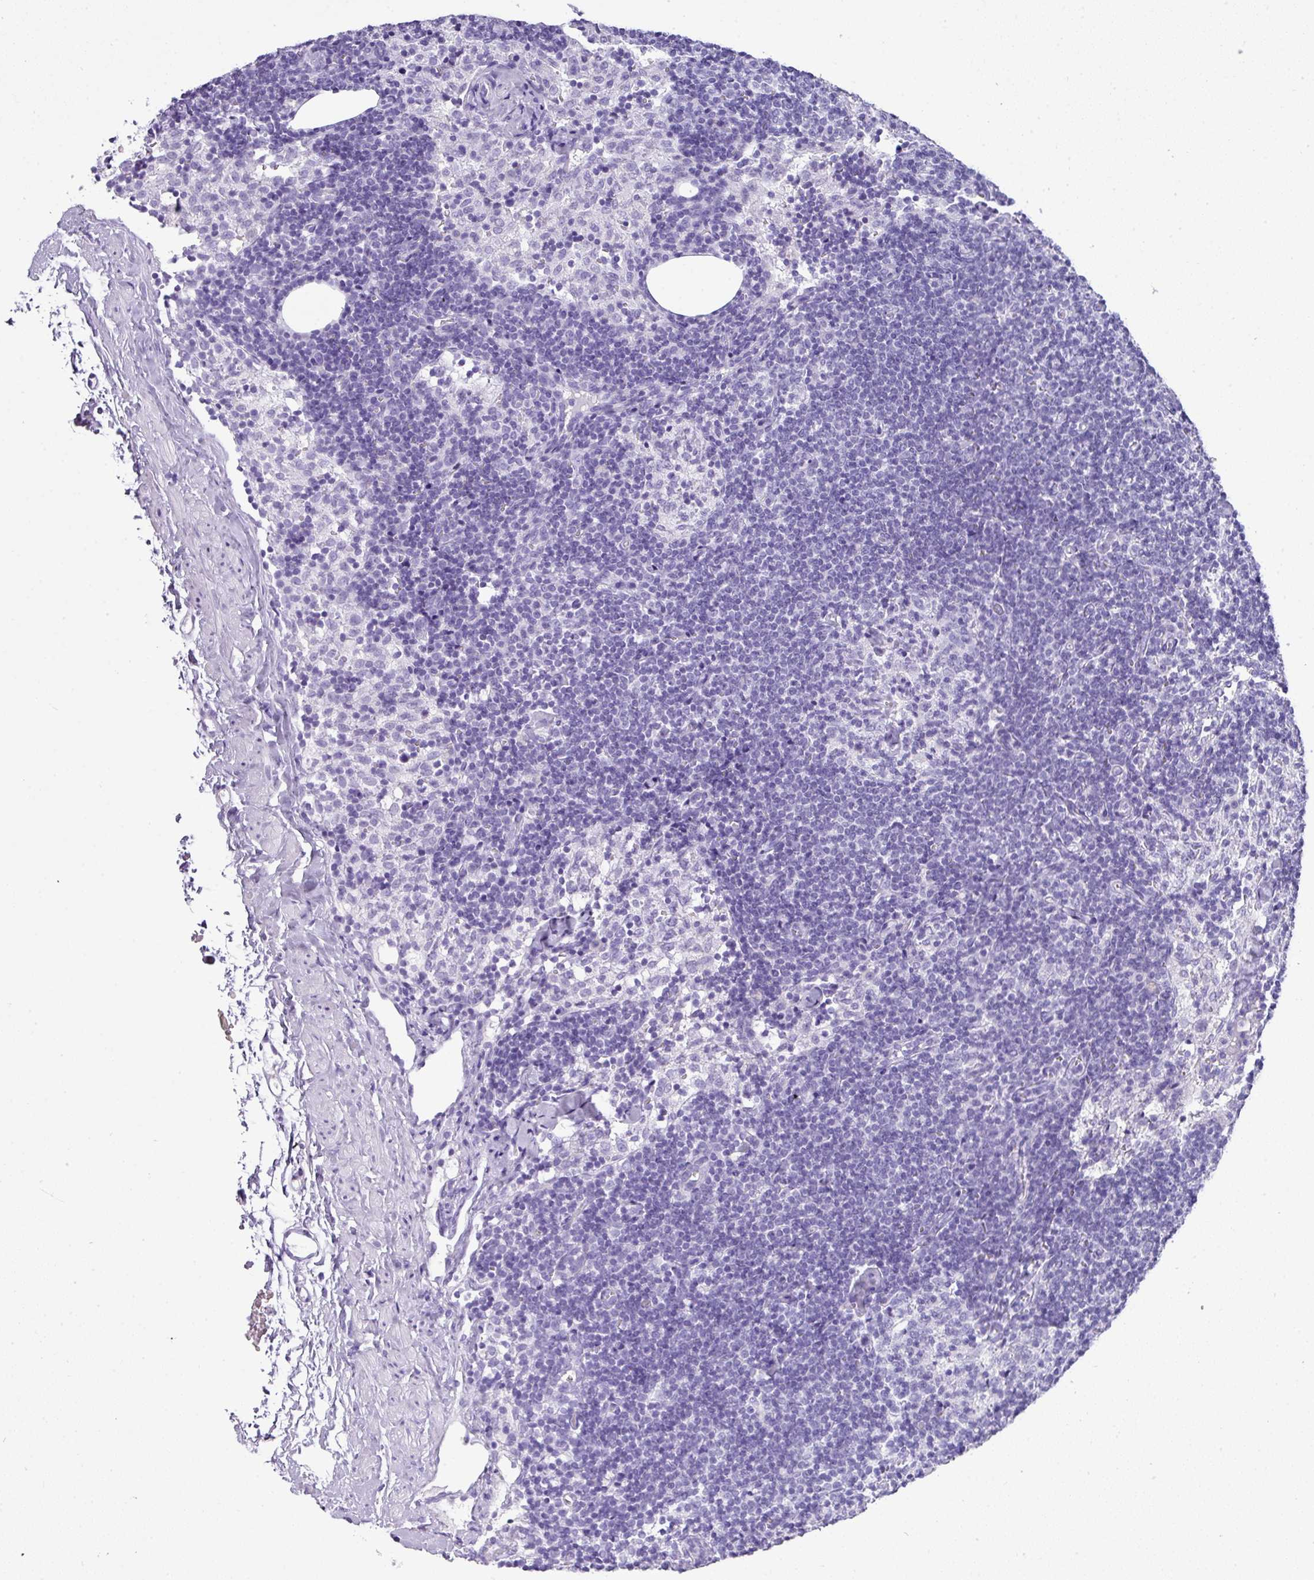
{"staining": {"intensity": "negative", "quantity": "none", "location": "none"}, "tissue": "lymph node", "cell_type": "Germinal center cells", "image_type": "normal", "snomed": [{"axis": "morphology", "description": "Normal tissue, NOS"}, {"axis": "topography", "description": "Lymph node"}], "caption": "Germinal center cells are negative for brown protein staining in unremarkable lymph node. Nuclei are stained in blue.", "gene": "TNP1", "patient": {"sex": "female", "age": 52}}